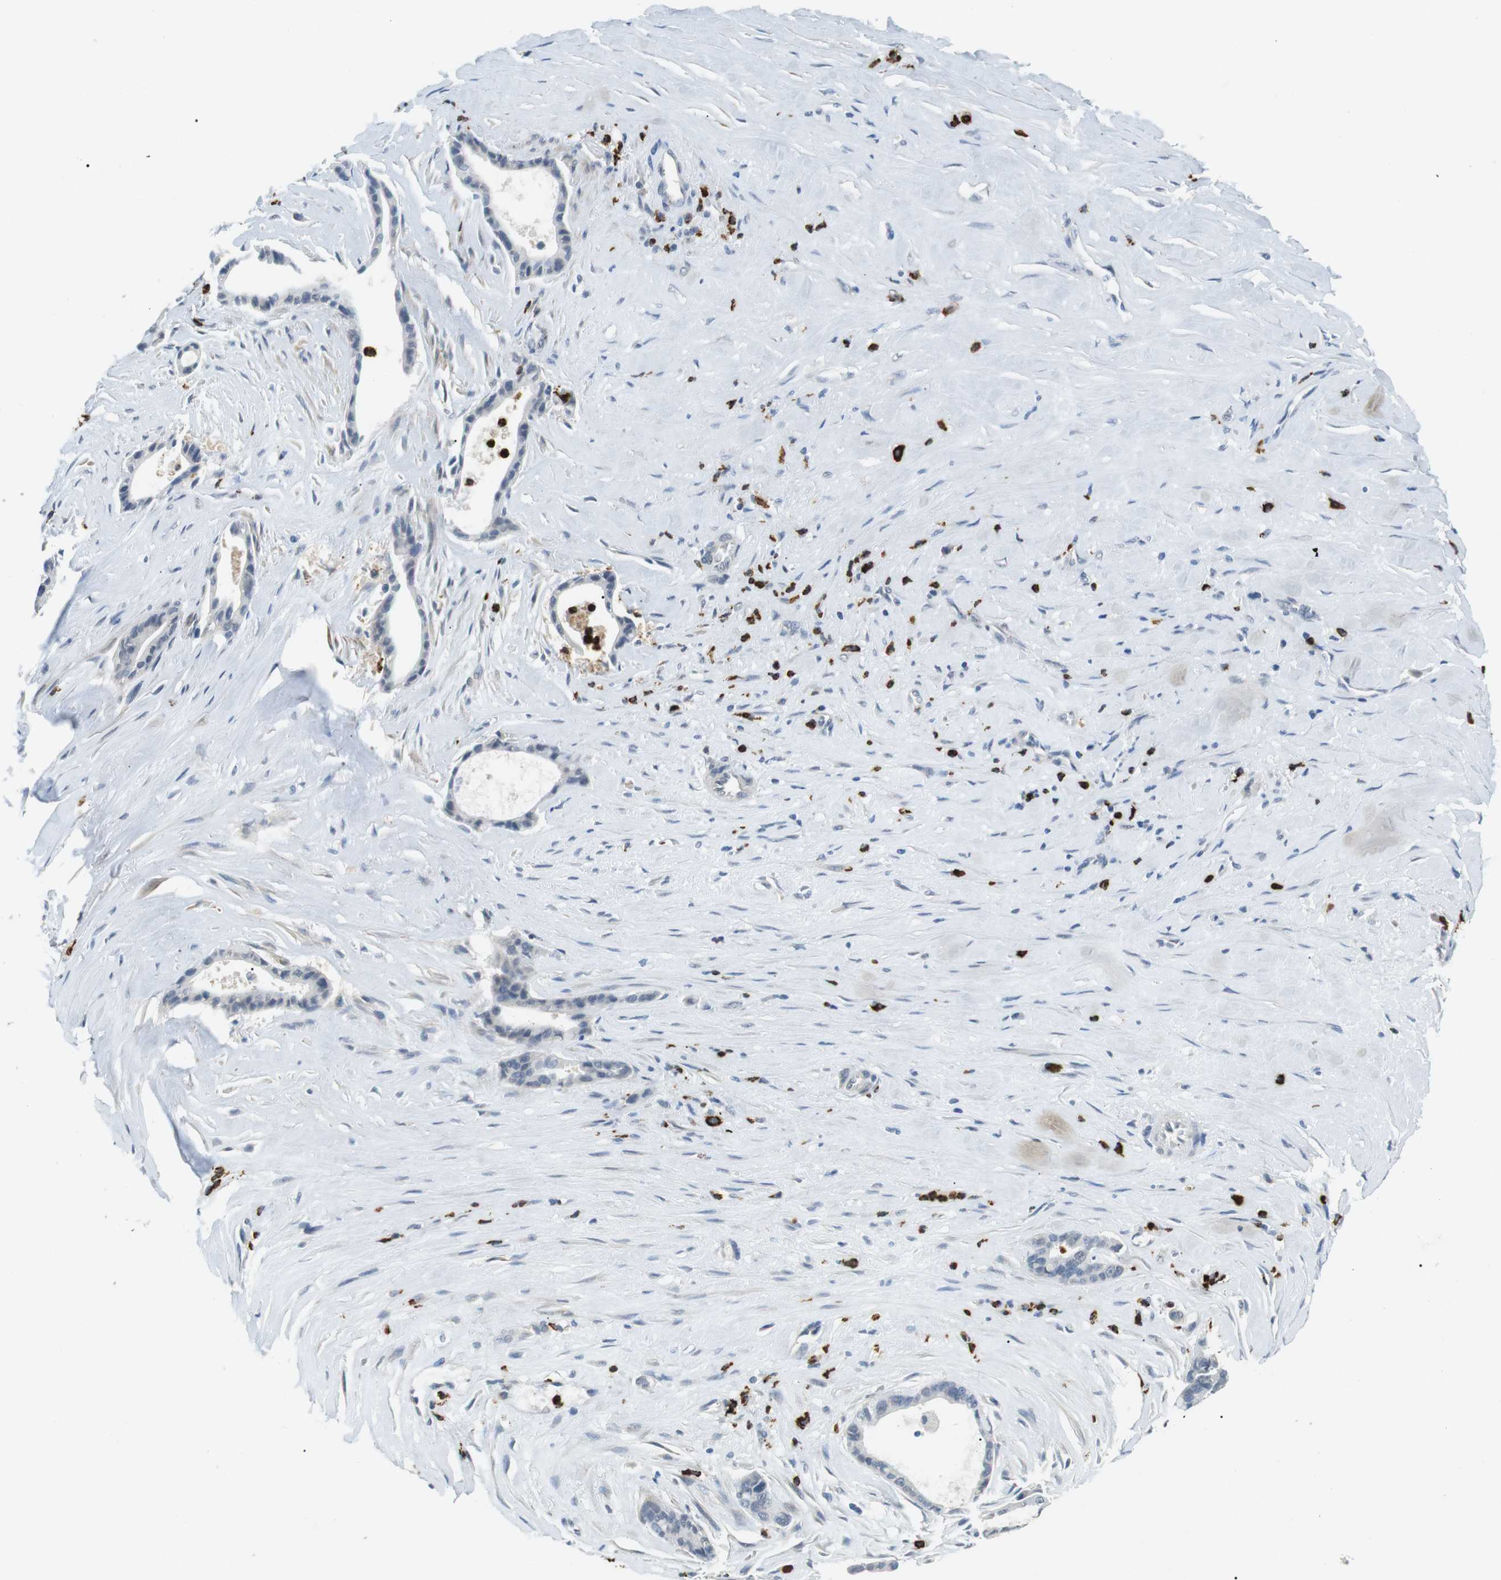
{"staining": {"intensity": "negative", "quantity": "none", "location": "none"}, "tissue": "liver cancer", "cell_type": "Tumor cells", "image_type": "cancer", "snomed": [{"axis": "morphology", "description": "Cholangiocarcinoma"}, {"axis": "topography", "description": "Liver"}], "caption": "Tumor cells are negative for brown protein staining in liver cholangiocarcinoma. Brightfield microscopy of immunohistochemistry (IHC) stained with DAB (brown) and hematoxylin (blue), captured at high magnification.", "gene": "GZMM", "patient": {"sex": "female", "age": 55}}